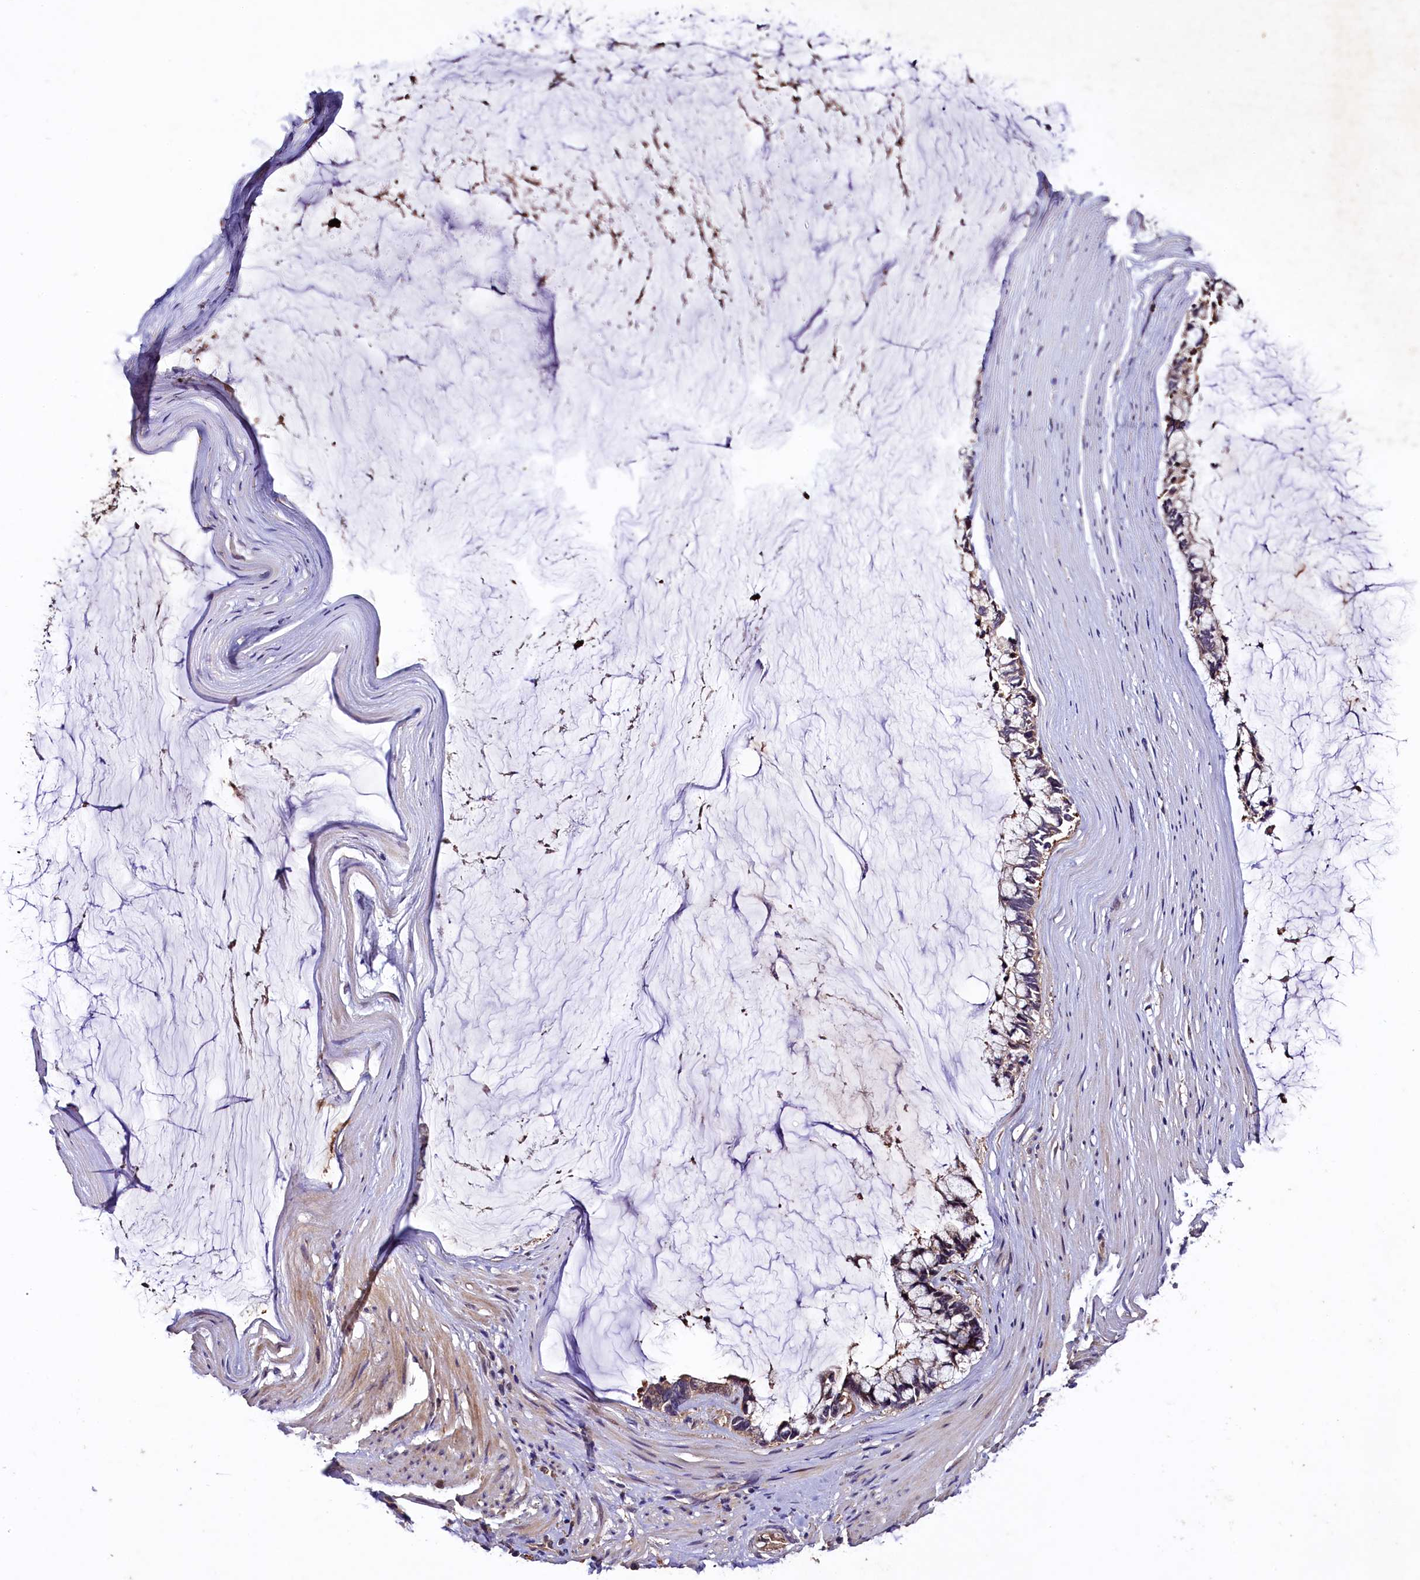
{"staining": {"intensity": "weak", "quantity": "25%-75%", "location": "cytoplasmic/membranous"}, "tissue": "ovarian cancer", "cell_type": "Tumor cells", "image_type": "cancer", "snomed": [{"axis": "morphology", "description": "Cystadenocarcinoma, mucinous, NOS"}, {"axis": "topography", "description": "Ovary"}], "caption": "The image shows immunohistochemical staining of ovarian cancer (mucinous cystadenocarcinoma). There is weak cytoplasmic/membranous positivity is identified in about 25%-75% of tumor cells.", "gene": "PLXNB1", "patient": {"sex": "female", "age": 39}}